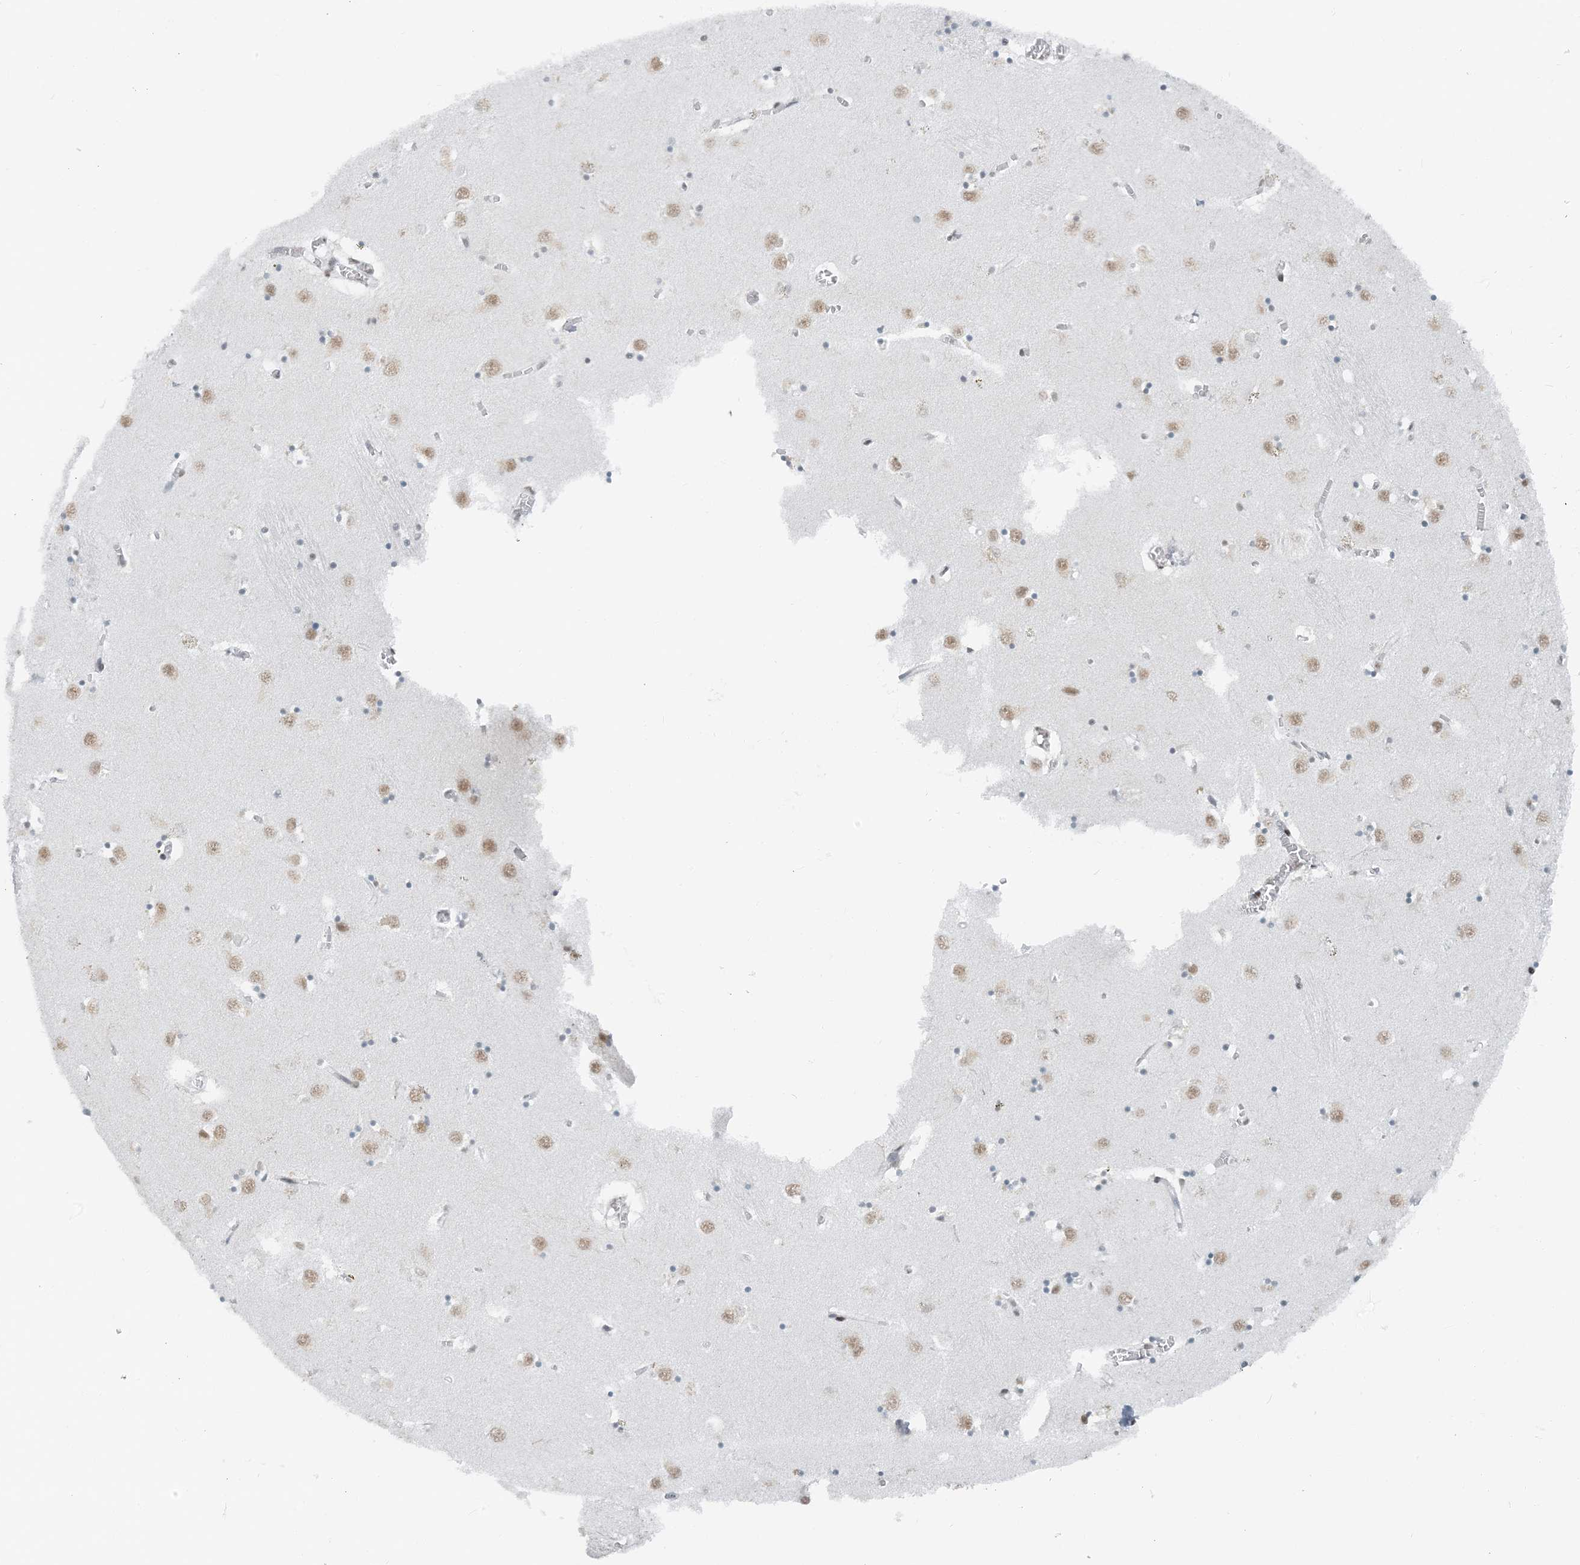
{"staining": {"intensity": "moderate", "quantity": "<25%", "location": "nuclear"}, "tissue": "caudate", "cell_type": "Glial cells", "image_type": "normal", "snomed": [{"axis": "morphology", "description": "Normal tissue, NOS"}, {"axis": "topography", "description": "Lateral ventricle wall"}], "caption": "IHC photomicrograph of normal caudate stained for a protein (brown), which reveals low levels of moderate nuclear staining in about <25% of glial cells.", "gene": "ZNF500", "patient": {"sex": "male", "age": 70}}